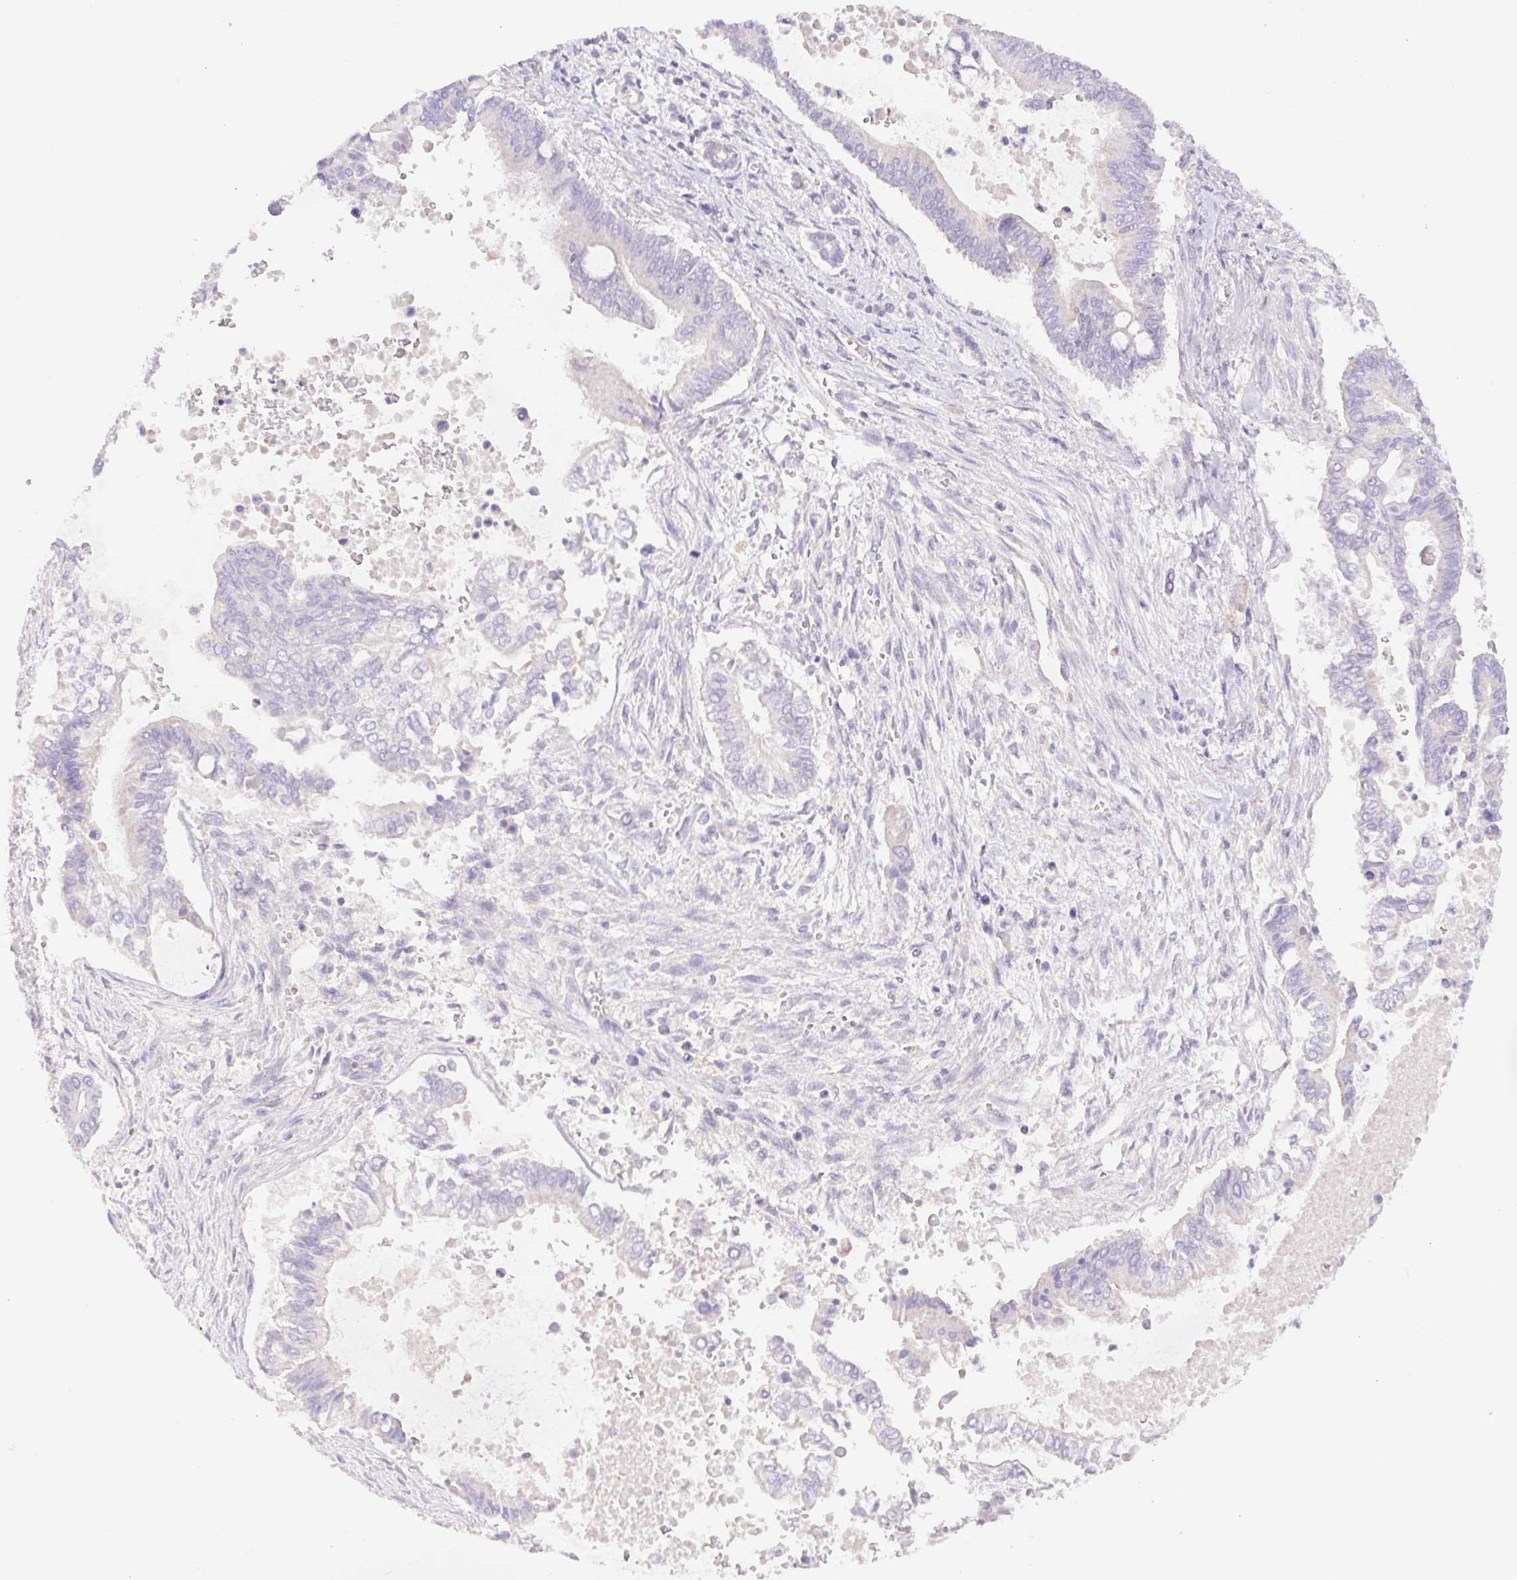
{"staining": {"intensity": "negative", "quantity": "none", "location": "none"}, "tissue": "pancreatic cancer", "cell_type": "Tumor cells", "image_type": "cancer", "snomed": [{"axis": "morphology", "description": "Adenocarcinoma, NOS"}, {"axis": "topography", "description": "Pancreas"}], "caption": "Immunohistochemical staining of pancreatic adenocarcinoma exhibits no significant expression in tumor cells. (DAB (3,3'-diaminobenzidine) immunohistochemistry visualized using brightfield microscopy, high magnification).", "gene": "FKBP6", "patient": {"sex": "male", "age": 68}}